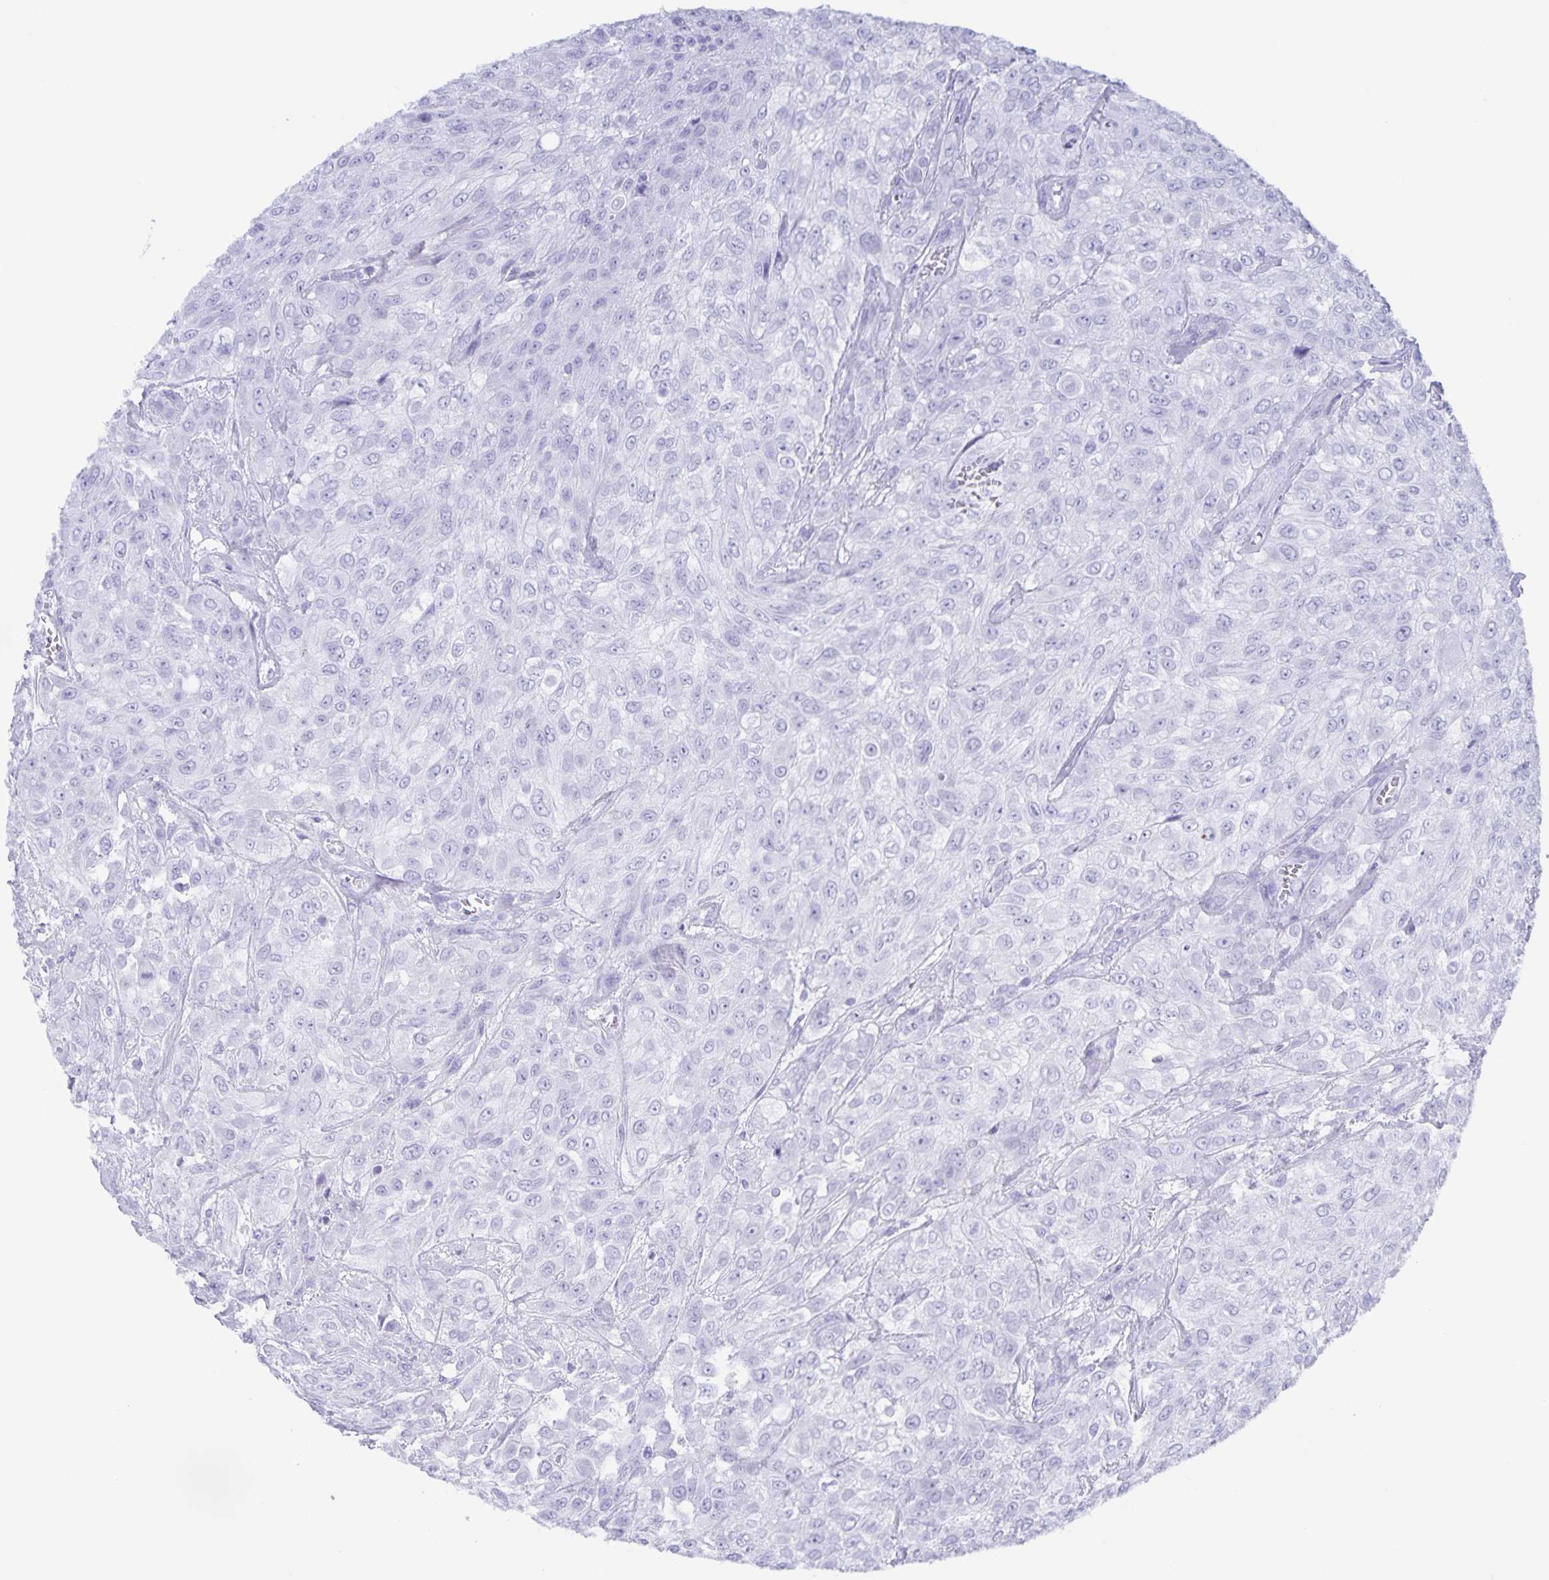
{"staining": {"intensity": "negative", "quantity": "none", "location": "none"}, "tissue": "urothelial cancer", "cell_type": "Tumor cells", "image_type": "cancer", "snomed": [{"axis": "morphology", "description": "Urothelial carcinoma, High grade"}, {"axis": "topography", "description": "Urinary bladder"}], "caption": "Immunohistochemical staining of urothelial cancer exhibits no significant staining in tumor cells.", "gene": "AQP4", "patient": {"sex": "male", "age": 57}}